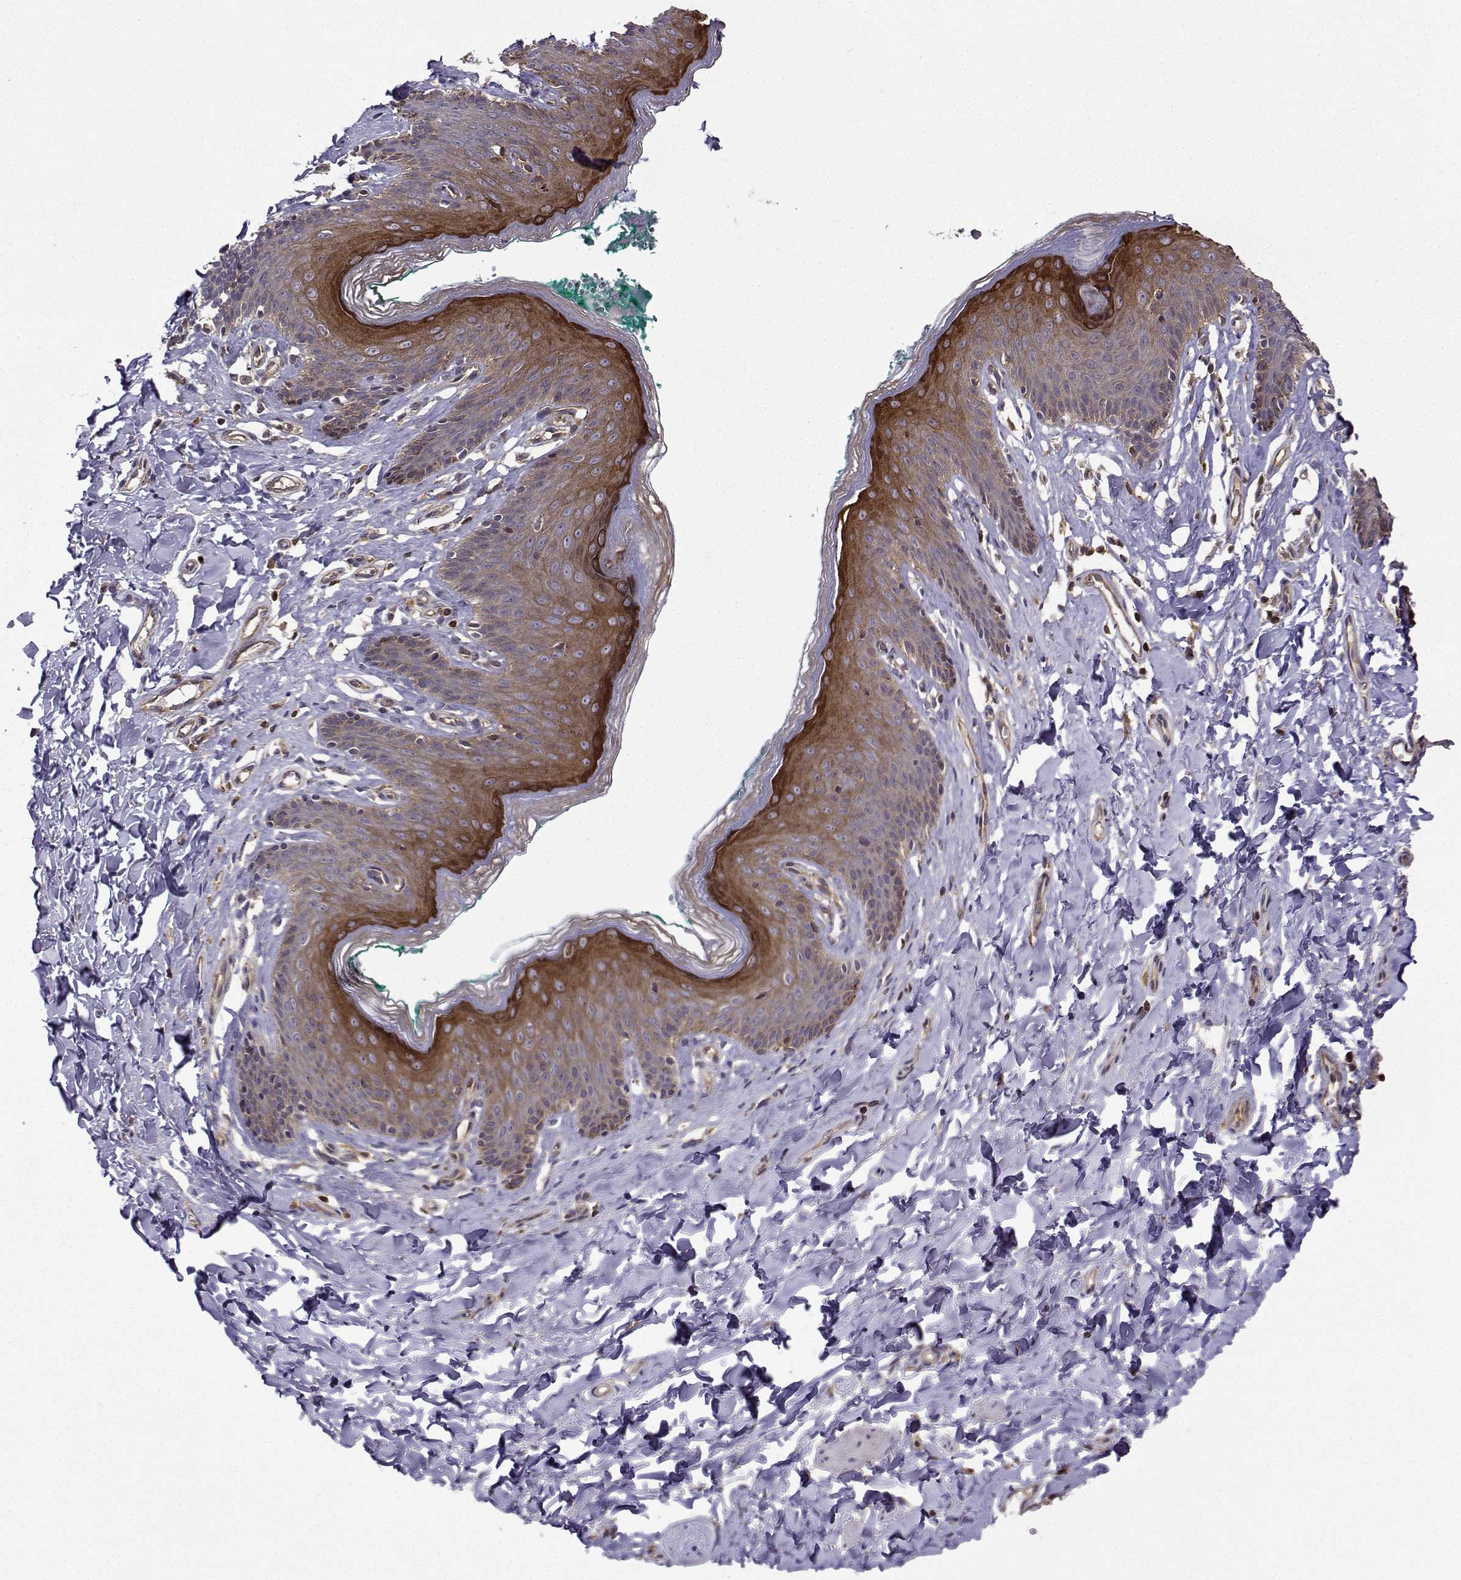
{"staining": {"intensity": "strong", "quantity": "25%-75%", "location": "cytoplasmic/membranous"}, "tissue": "skin", "cell_type": "Epidermal cells", "image_type": "normal", "snomed": [{"axis": "morphology", "description": "Normal tissue, NOS"}, {"axis": "topography", "description": "Vulva"}], "caption": "Immunohistochemistry of unremarkable skin exhibits high levels of strong cytoplasmic/membranous positivity in approximately 25%-75% of epidermal cells.", "gene": "ITGB8", "patient": {"sex": "female", "age": 66}}